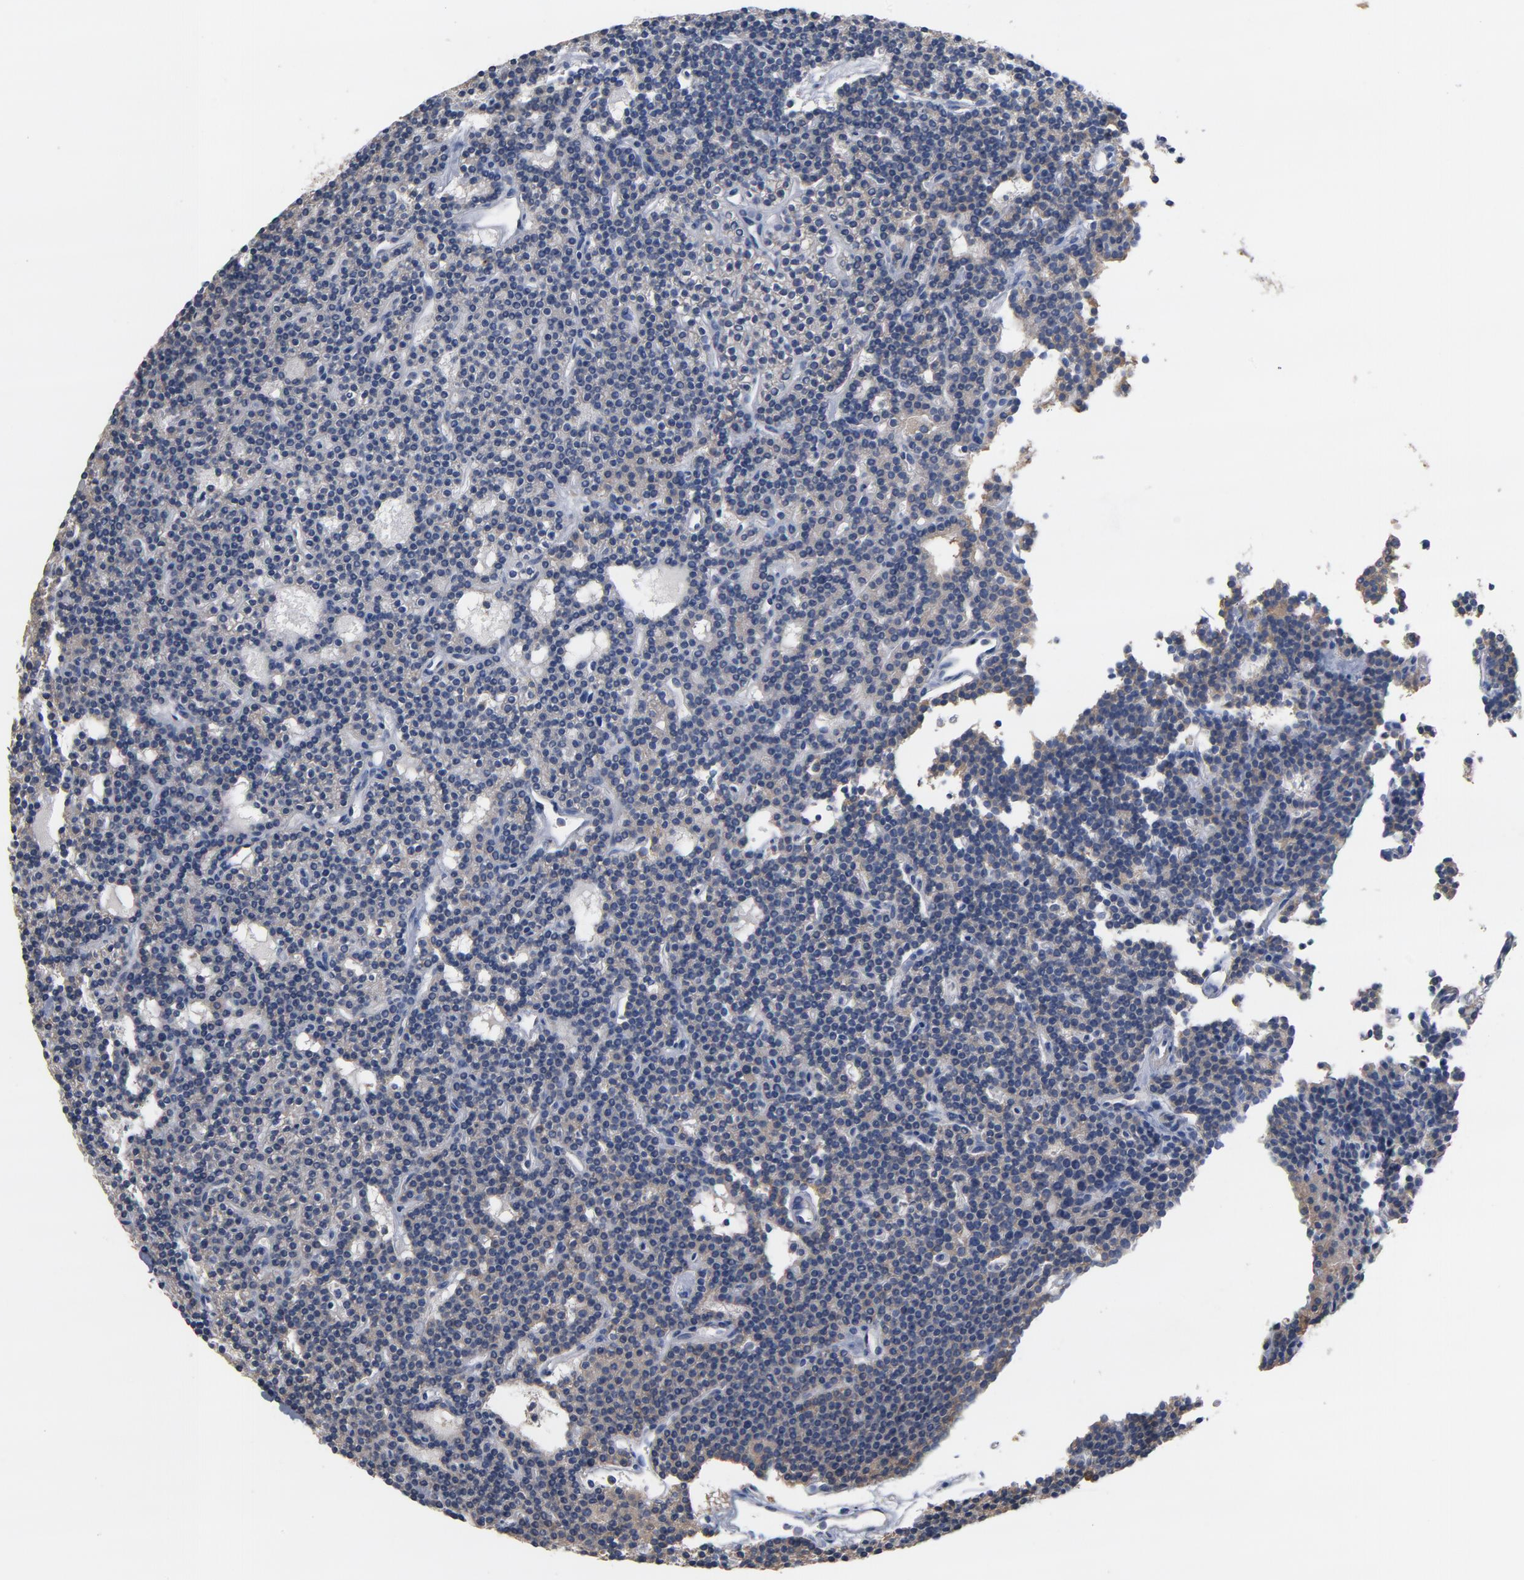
{"staining": {"intensity": "weak", "quantity": "<25%", "location": "cytoplasmic/membranous"}, "tissue": "parathyroid gland", "cell_type": "Glandular cells", "image_type": "normal", "snomed": [{"axis": "morphology", "description": "Normal tissue, NOS"}, {"axis": "topography", "description": "Parathyroid gland"}], "caption": "Parathyroid gland was stained to show a protein in brown. There is no significant expression in glandular cells. Nuclei are stained in blue.", "gene": "TLR4", "patient": {"sex": "female", "age": 45}}